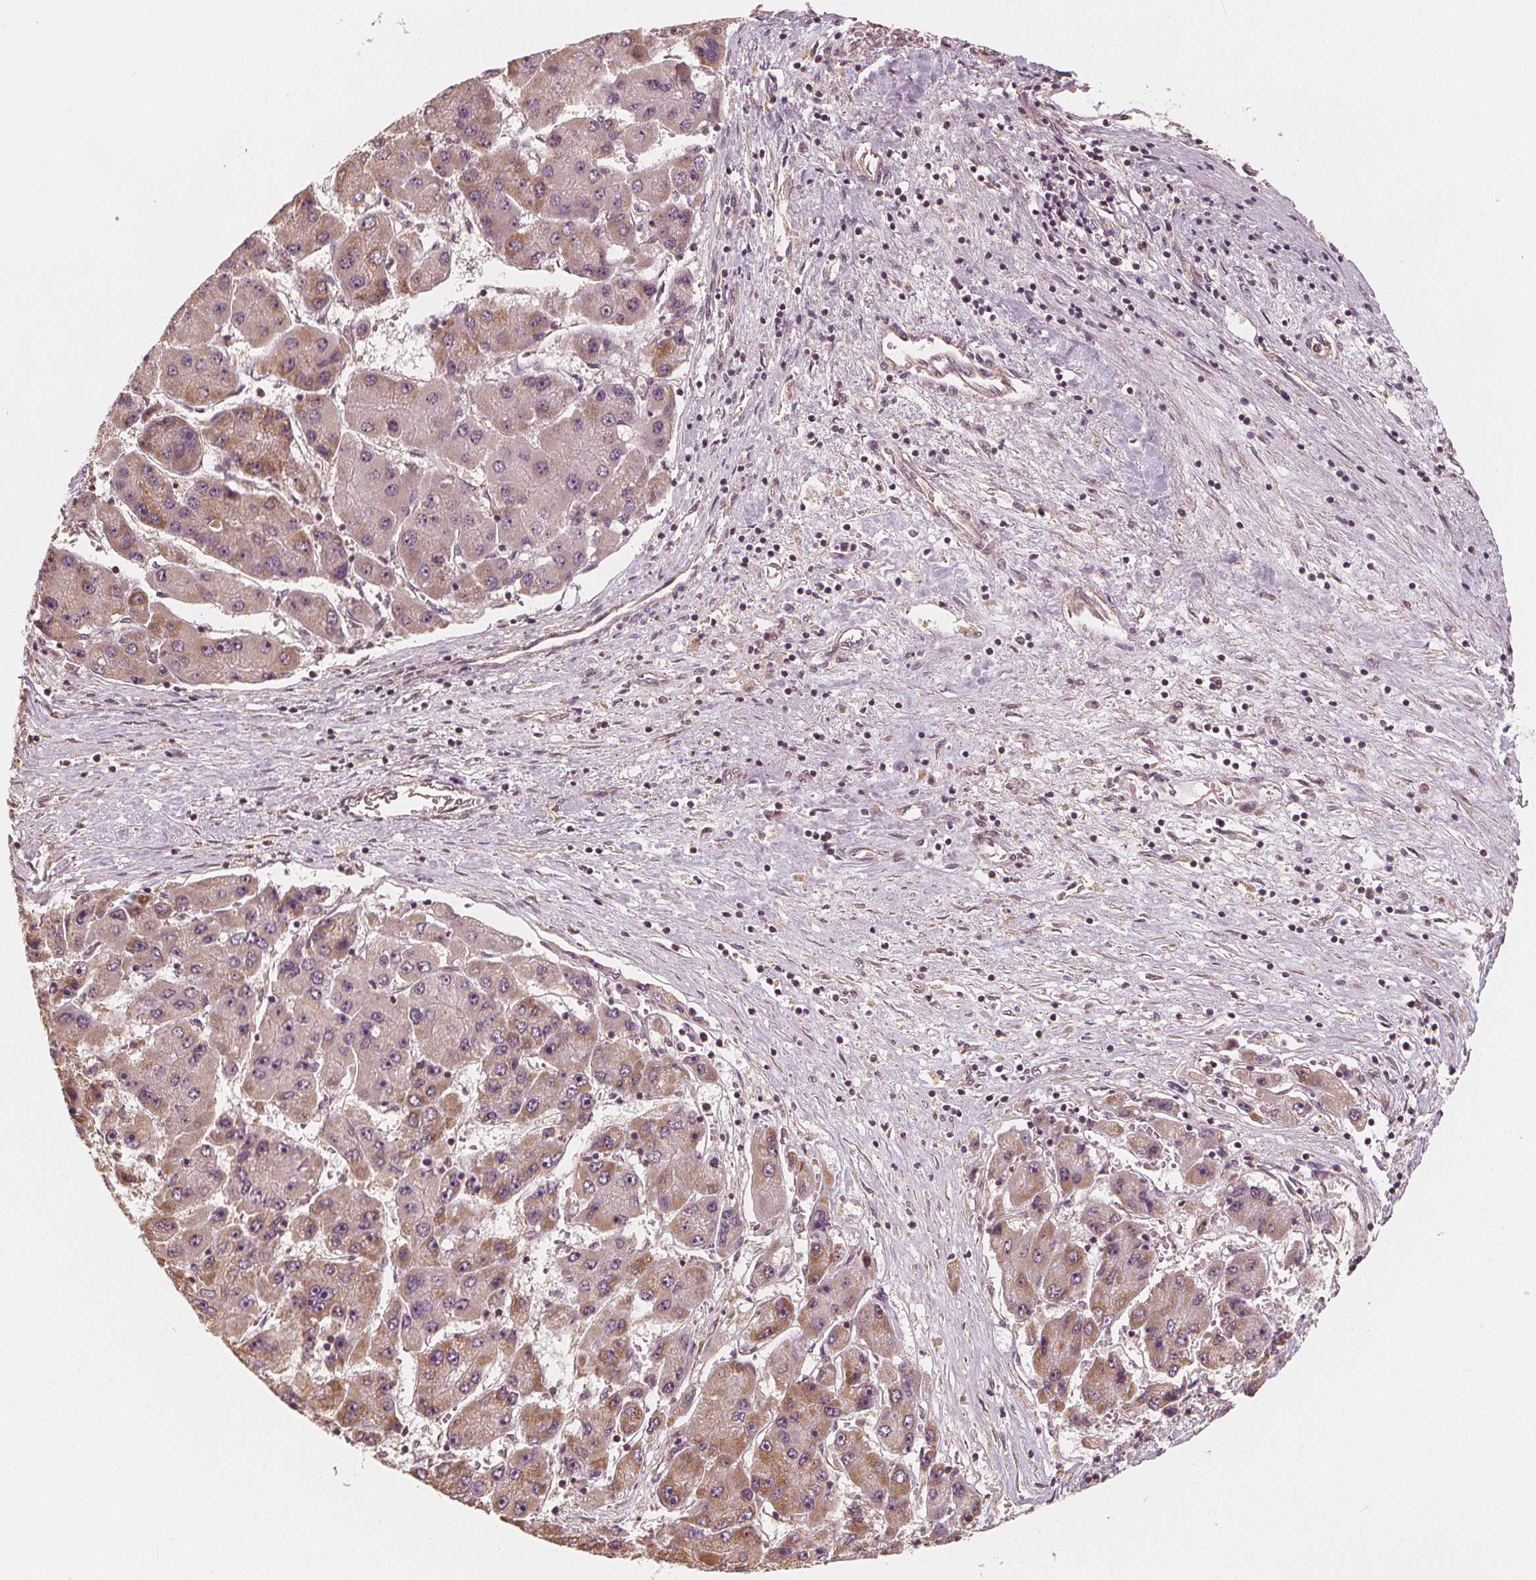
{"staining": {"intensity": "moderate", "quantity": "25%-75%", "location": "cytoplasmic/membranous"}, "tissue": "liver cancer", "cell_type": "Tumor cells", "image_type": "cancer", "snomed": [{"axis": "morphology", "description": "Carcinoma, Hepatocellular, NOS"}, {"axis": "topography", "description": "Liver"}], "caption": "This is an image of immunohistochemistry staining of liver cancer (hepatocellular carcinoma), which shows moderate positivity in the cytoplasmic/membranous of tumor cells.", "gene": "PEX26", "patient": {"sex": "female", "age": 61}}